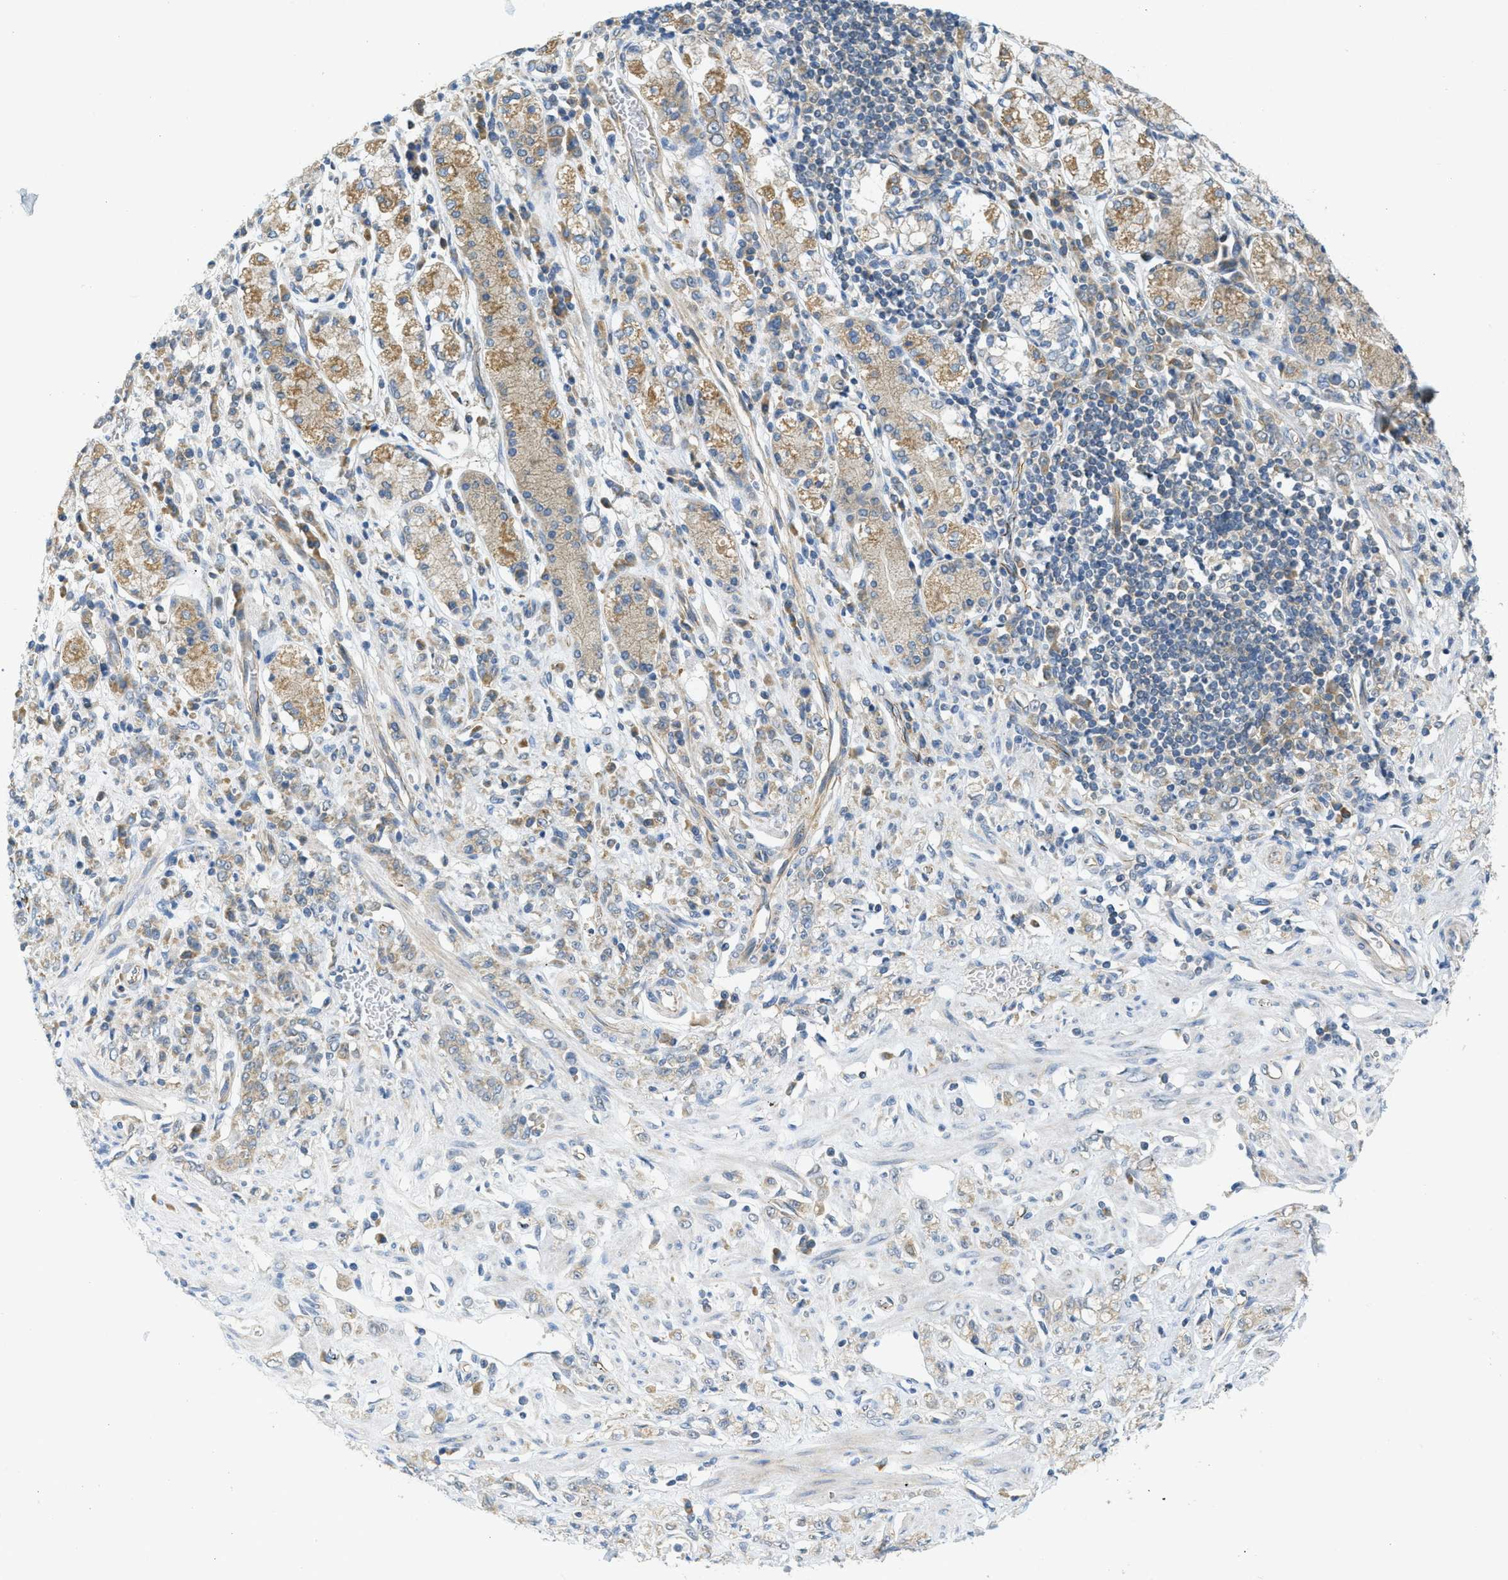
{"staining": {"intensity": "moderate", "quantity": "25%-75%", "location": "cytoplasmic/membranous"}, "tissue": "stomach cancer", "cell_type": "Tumor cells", "image_type": "cancer", "snomed": [{"axis": "morphology", "description": "Normal tissue, NOS"}, {"axis": "morphology", "description": "Adenocarcinoma, NOS"}, {"axis": "topography", "description": "Stomach"}], "caption": "Adenocarcinoma (stomach) stained with DAB (3,3'-diaminobenzidine) immunohistochemistry (IHC) displays medium levels of moderate cytoplasmic/membranous staining in approximately 25%-75% of tumor cells.", "gene": "JCAD", "patient": {"sex": "male", "age": 82}}